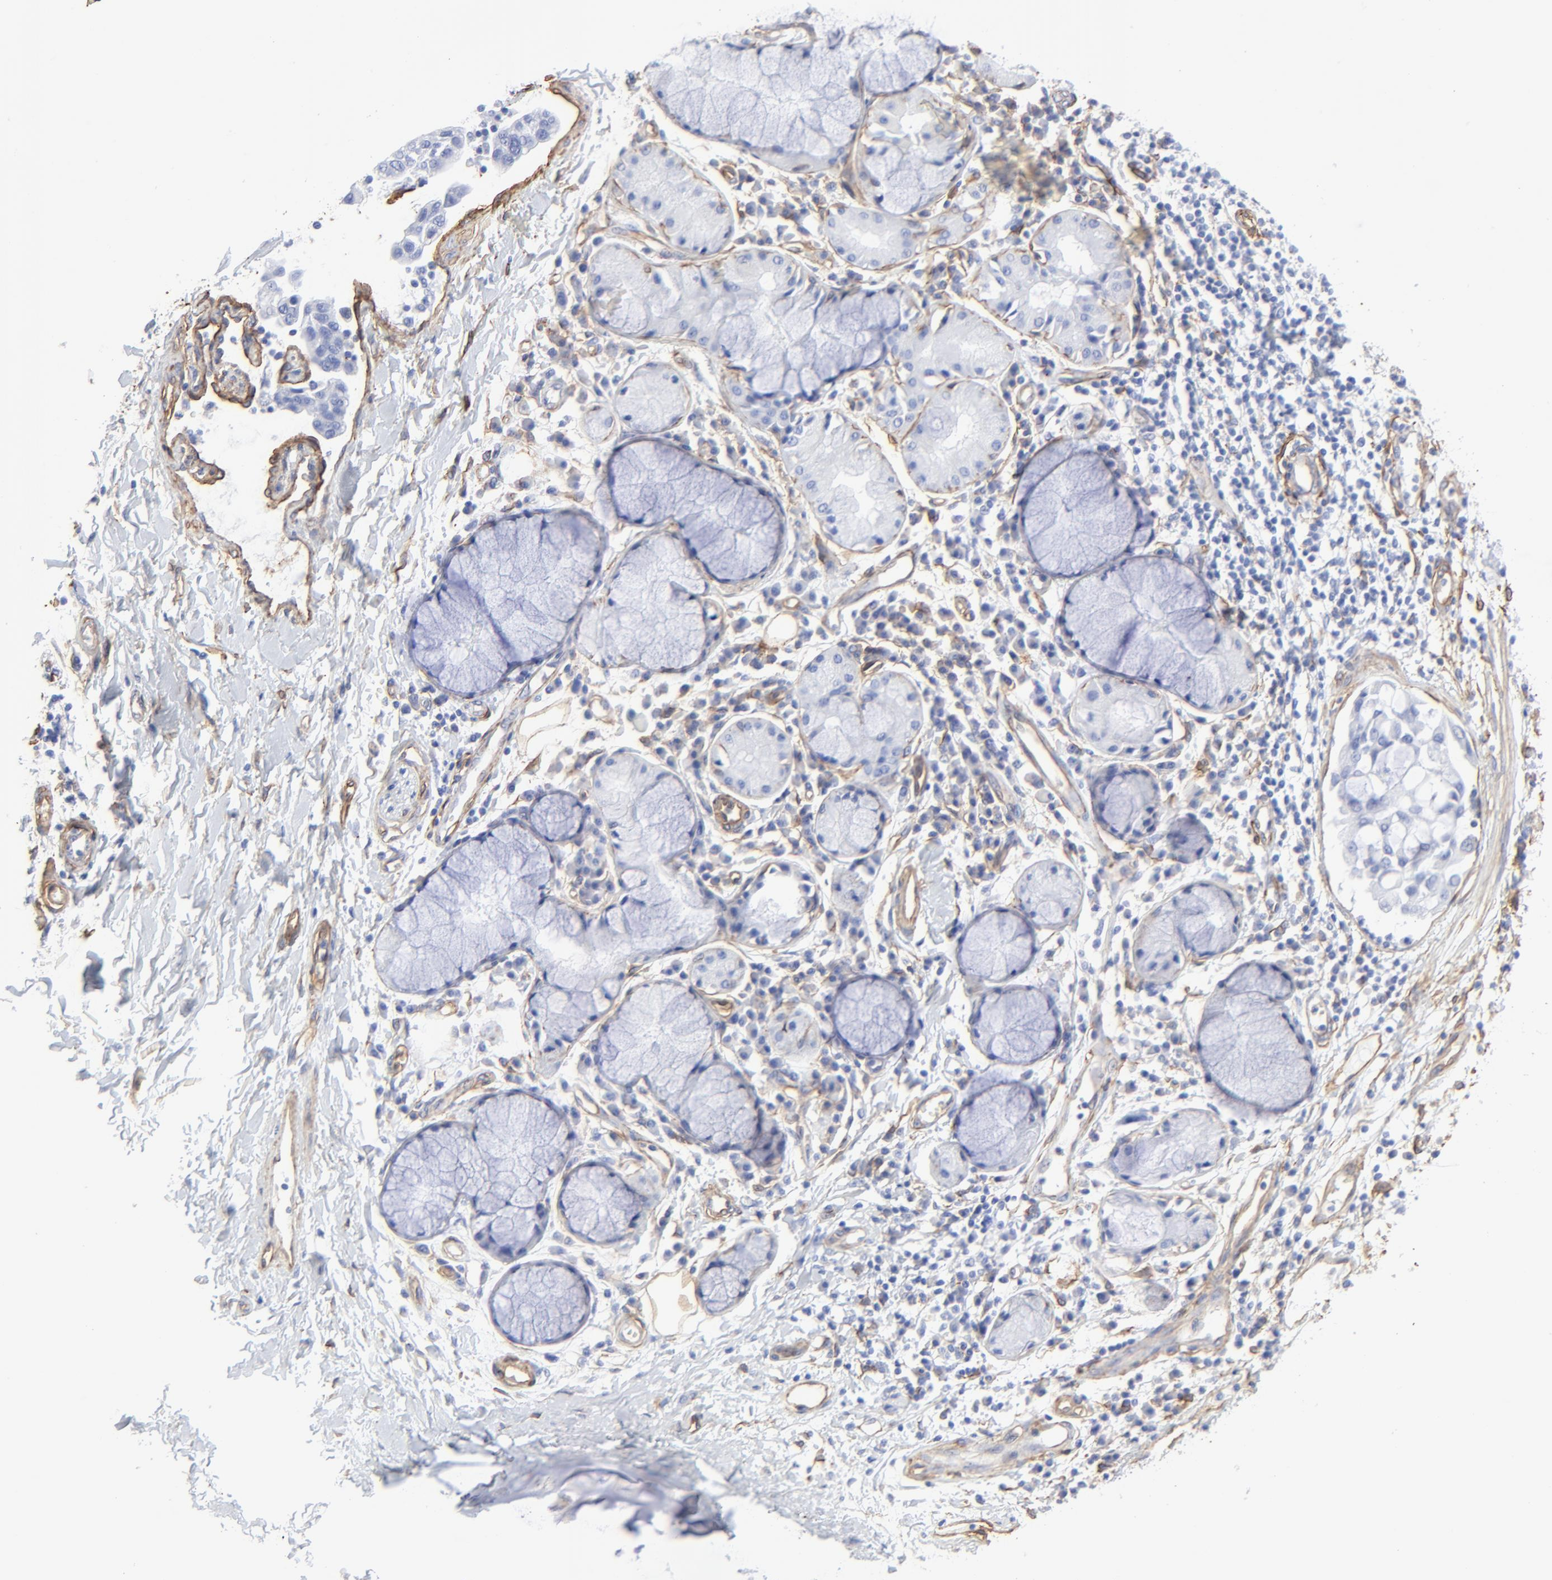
{"staining": {"intensity": "strong", "quantity": ">75%", "location": "cytoplasmic/membranous"}, "tissue": "adipose tissue", "cell_type": "Adipocytes", "image_type": "normal", "snomed": [{"axis": "morphology", "description": "Normal tissue, NOS"}, {"axis": "morphology", "description": "Adenocarcinoma, NOS"}, {"axis": "topography", "description": "Cartilage tissue"}, {"axis": "topography", "description": "Bronchus"}, {"axis": "topography", "description": "Lung"}], "caption": "Immunohistochemistry (IHC) of normal human adipose tissue exhibits high levels of strong cytoplasmic/membranous positivity in about >75% of adipocytes. (DAB (3,3'-diaminobenzidine) IHC, brown staining for protein, blue staining for nuclei).", "gene": "CAV1", "patient": {"sex": "female", "age": 67}}